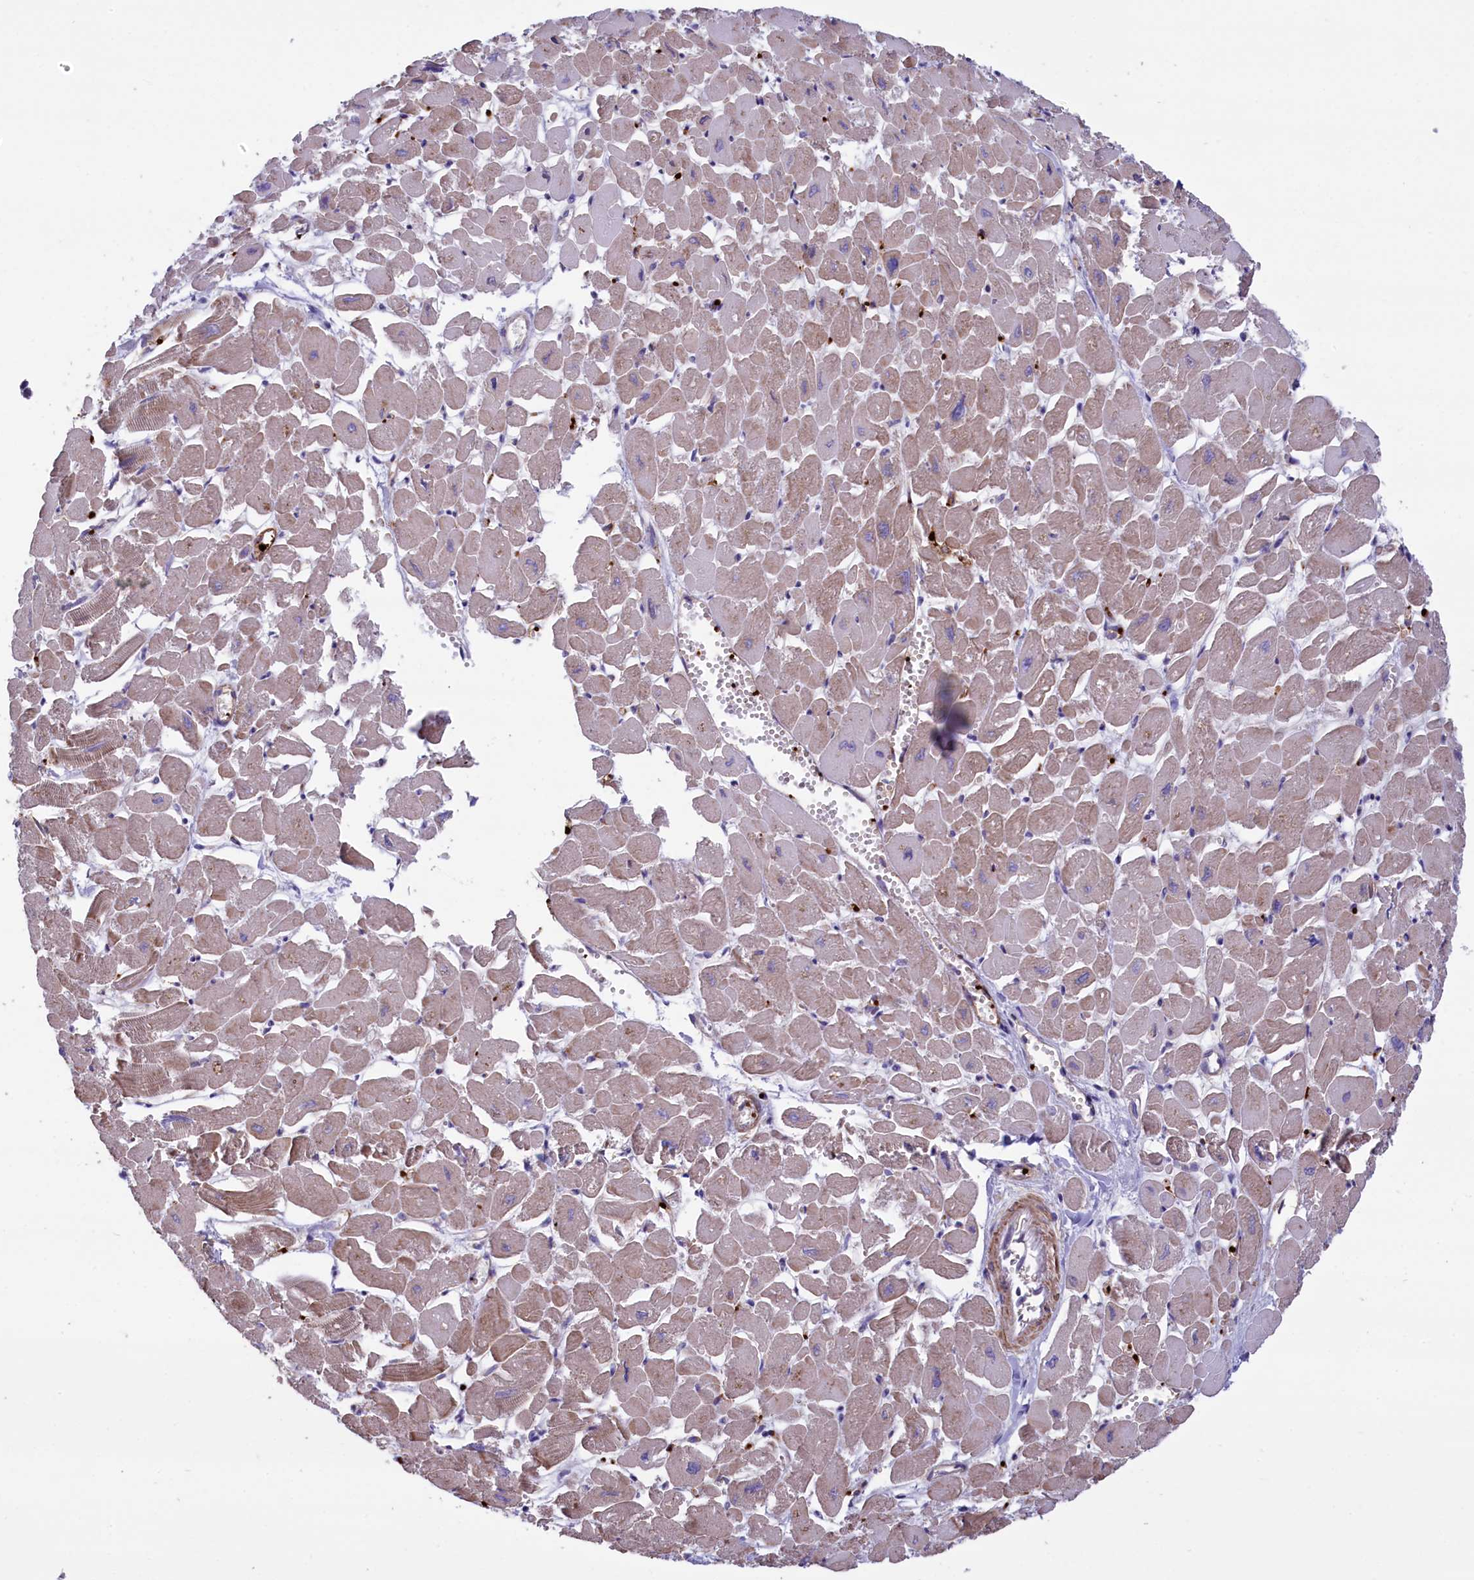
{"staining": {"intensity": "weak", "quantity": ">75%", "location": "cytoplasmic/membranous"}, "tissue": "heart muscle", "cell_type": "Cardiomyocytes", "image_type": "normal", "snomed": [{"axis": "morphology", "description": "Normal tissue, NOS"}, {"axis": "topography", "description": "Heart"}], "caption": "Immunohistochemistry (IHC) (DAB (3,3'-diaminobenzidine)) staining of normal heart muscle displays weak cytoplasmic/membranous protein expression in approximately >75% of cardiomyocytes. (DAB (3,3'-diaminobenzidine) IHC, brown staining for protein, blue staining for nuclei).", "gene": "HEATR3", "patient": {"sex": "male", "age": 54}}